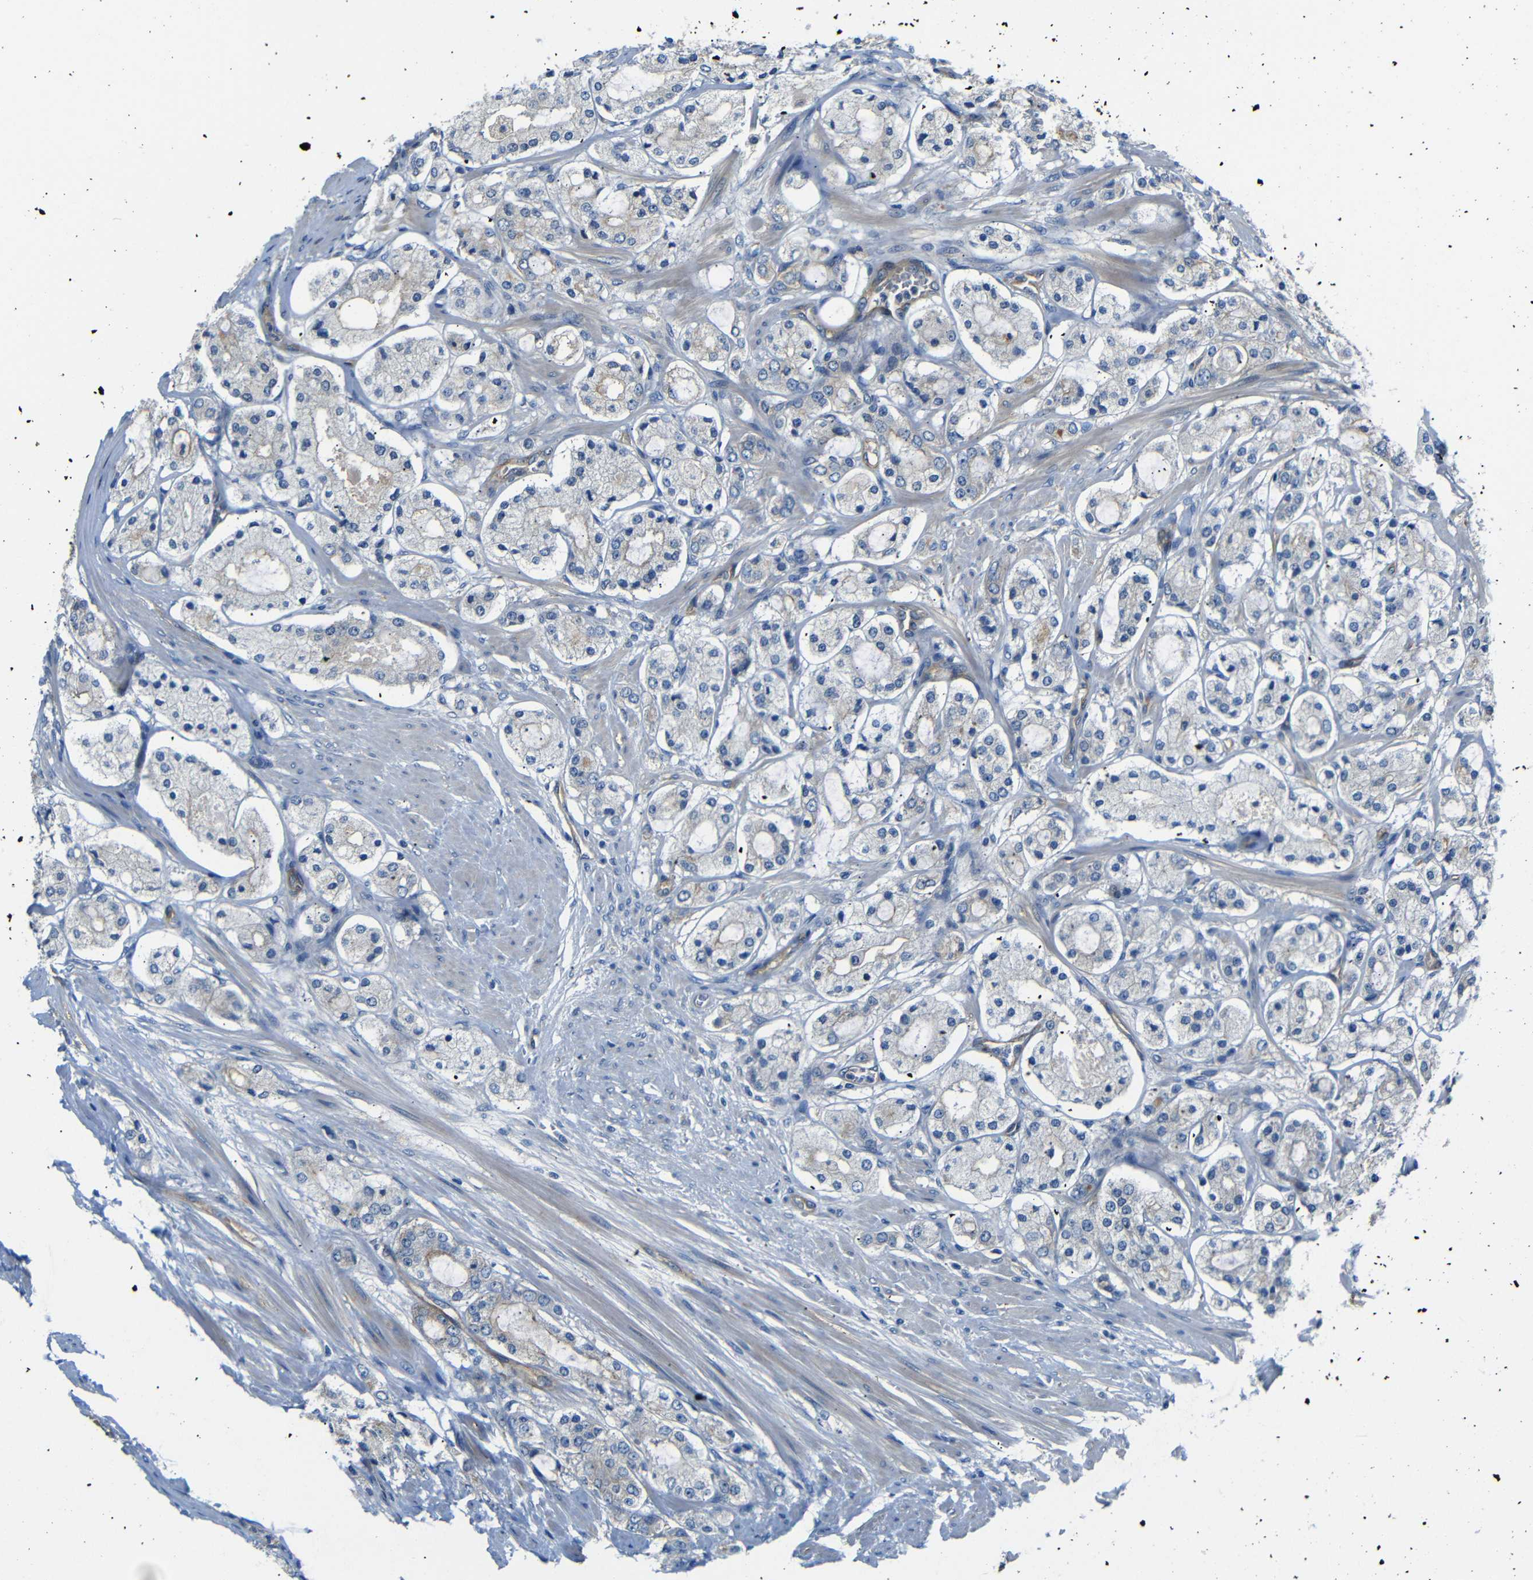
{"staining": {"intensity": "weak", "quantity": "25%-75%", "location": "cytoplasmic/membranous"}, "tissue": "prostate cancer", "cell_type": "Tumor cells", "image_type": "cancer", "snomed": [{"axis": "morphology", "description": "Adenocarcinoma, High grade"}, {"axis": "topography", "description": "Prostate"}], "caption": "Immunohistochemistry of human prostate cancer demonstrates low levels of weak cytoplasmic/membranous positivity in approximately 25%-75% of tumor cells.", "gene": "MYO1B", "patient": {"sex": "male", "age": 65}}